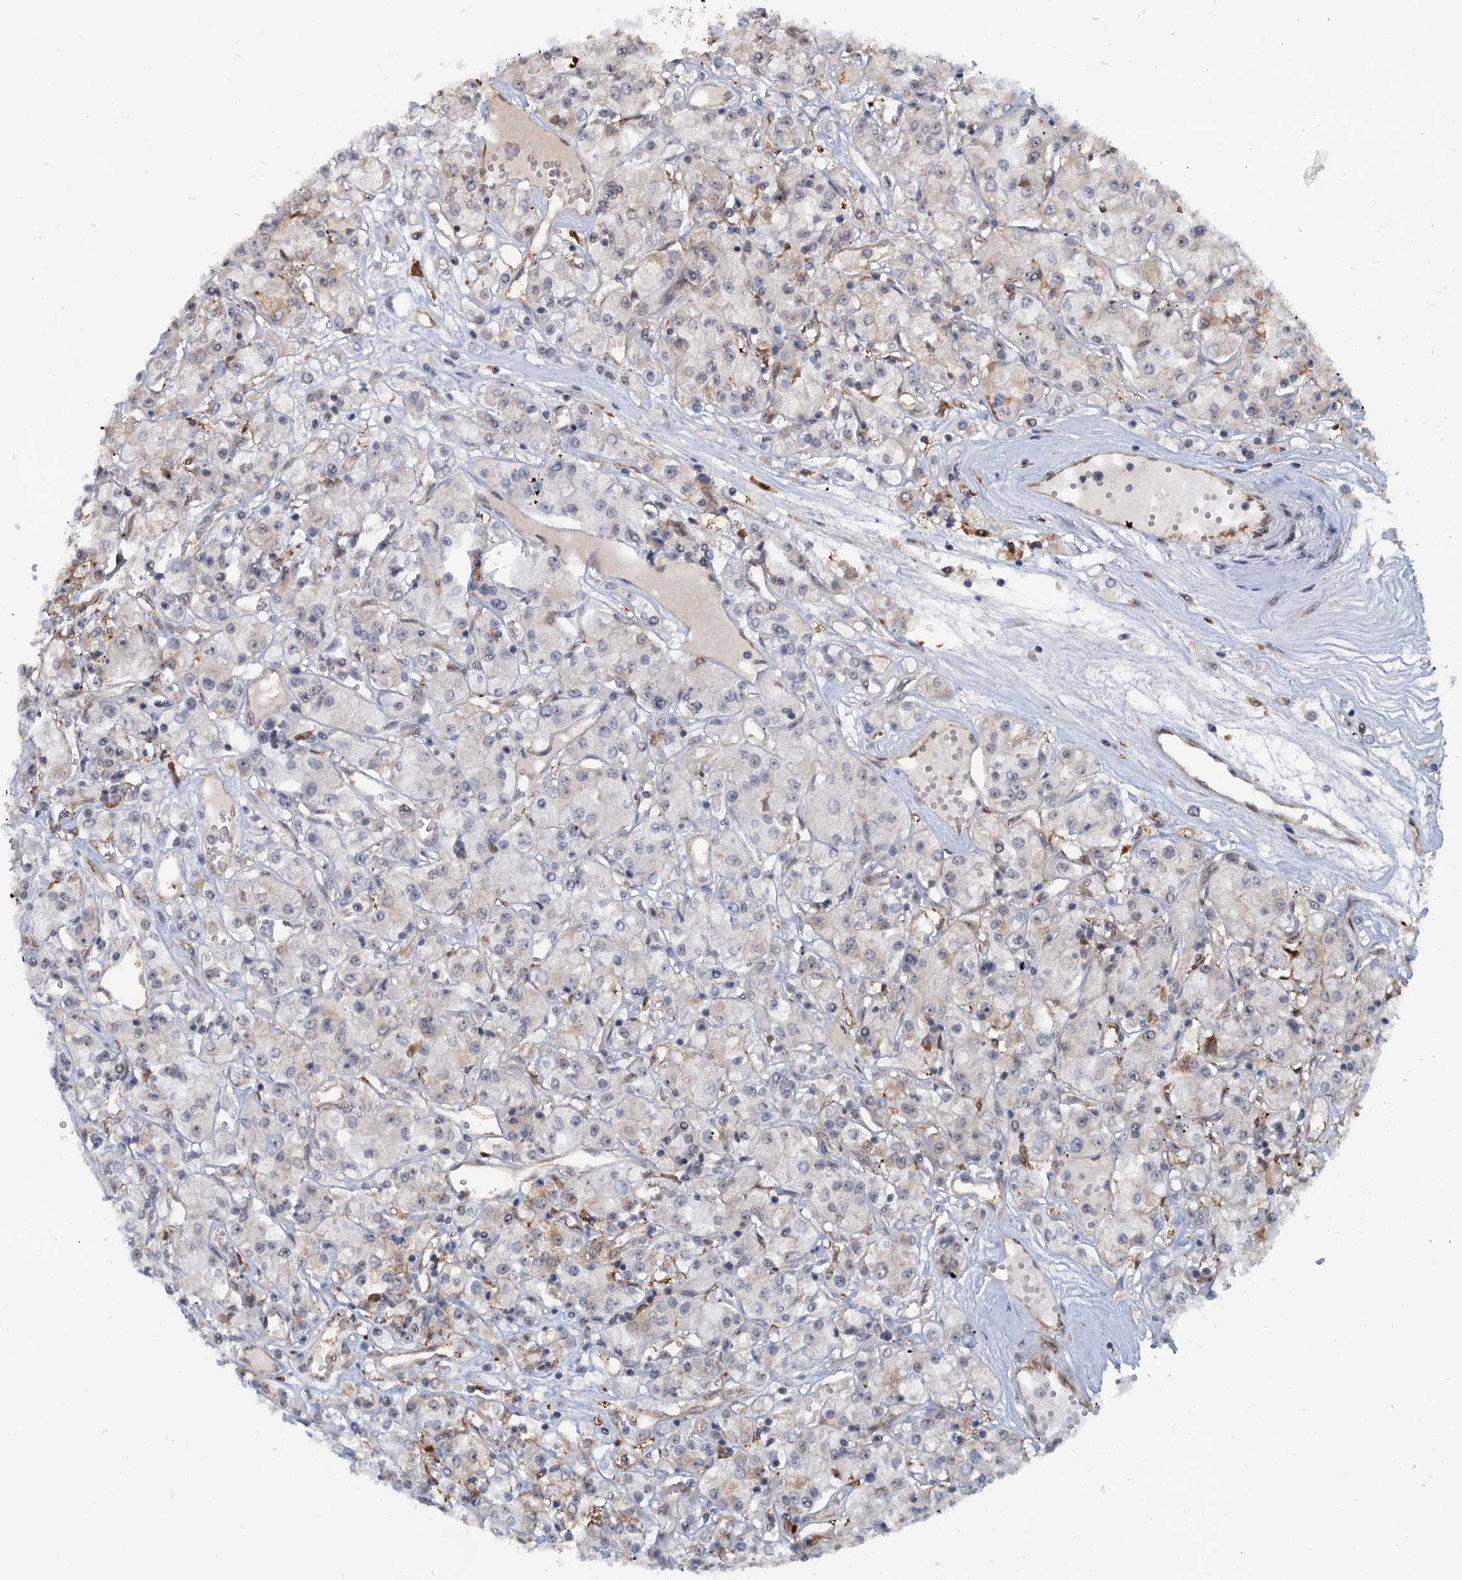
{"staining": {"intensity": "weak", "quantity": "<25%", "location": "cytoplasmic/membranous"}, "tissue": "renal cancer", "cell_type": "Tumor cells", "image_type": "cancer", "snomed": [{"axis": "morphology", "description": "Adenocarcinoma, NOS"}, {"axis": "topography", "description": "Kidney"}], "caption": "The IHC micrograph has no significant expression in tumor cells of renal cancer (adenocarcinoma) tissue.", "gene": "C1D", "patient": {"sex": "female", "age": 59}}